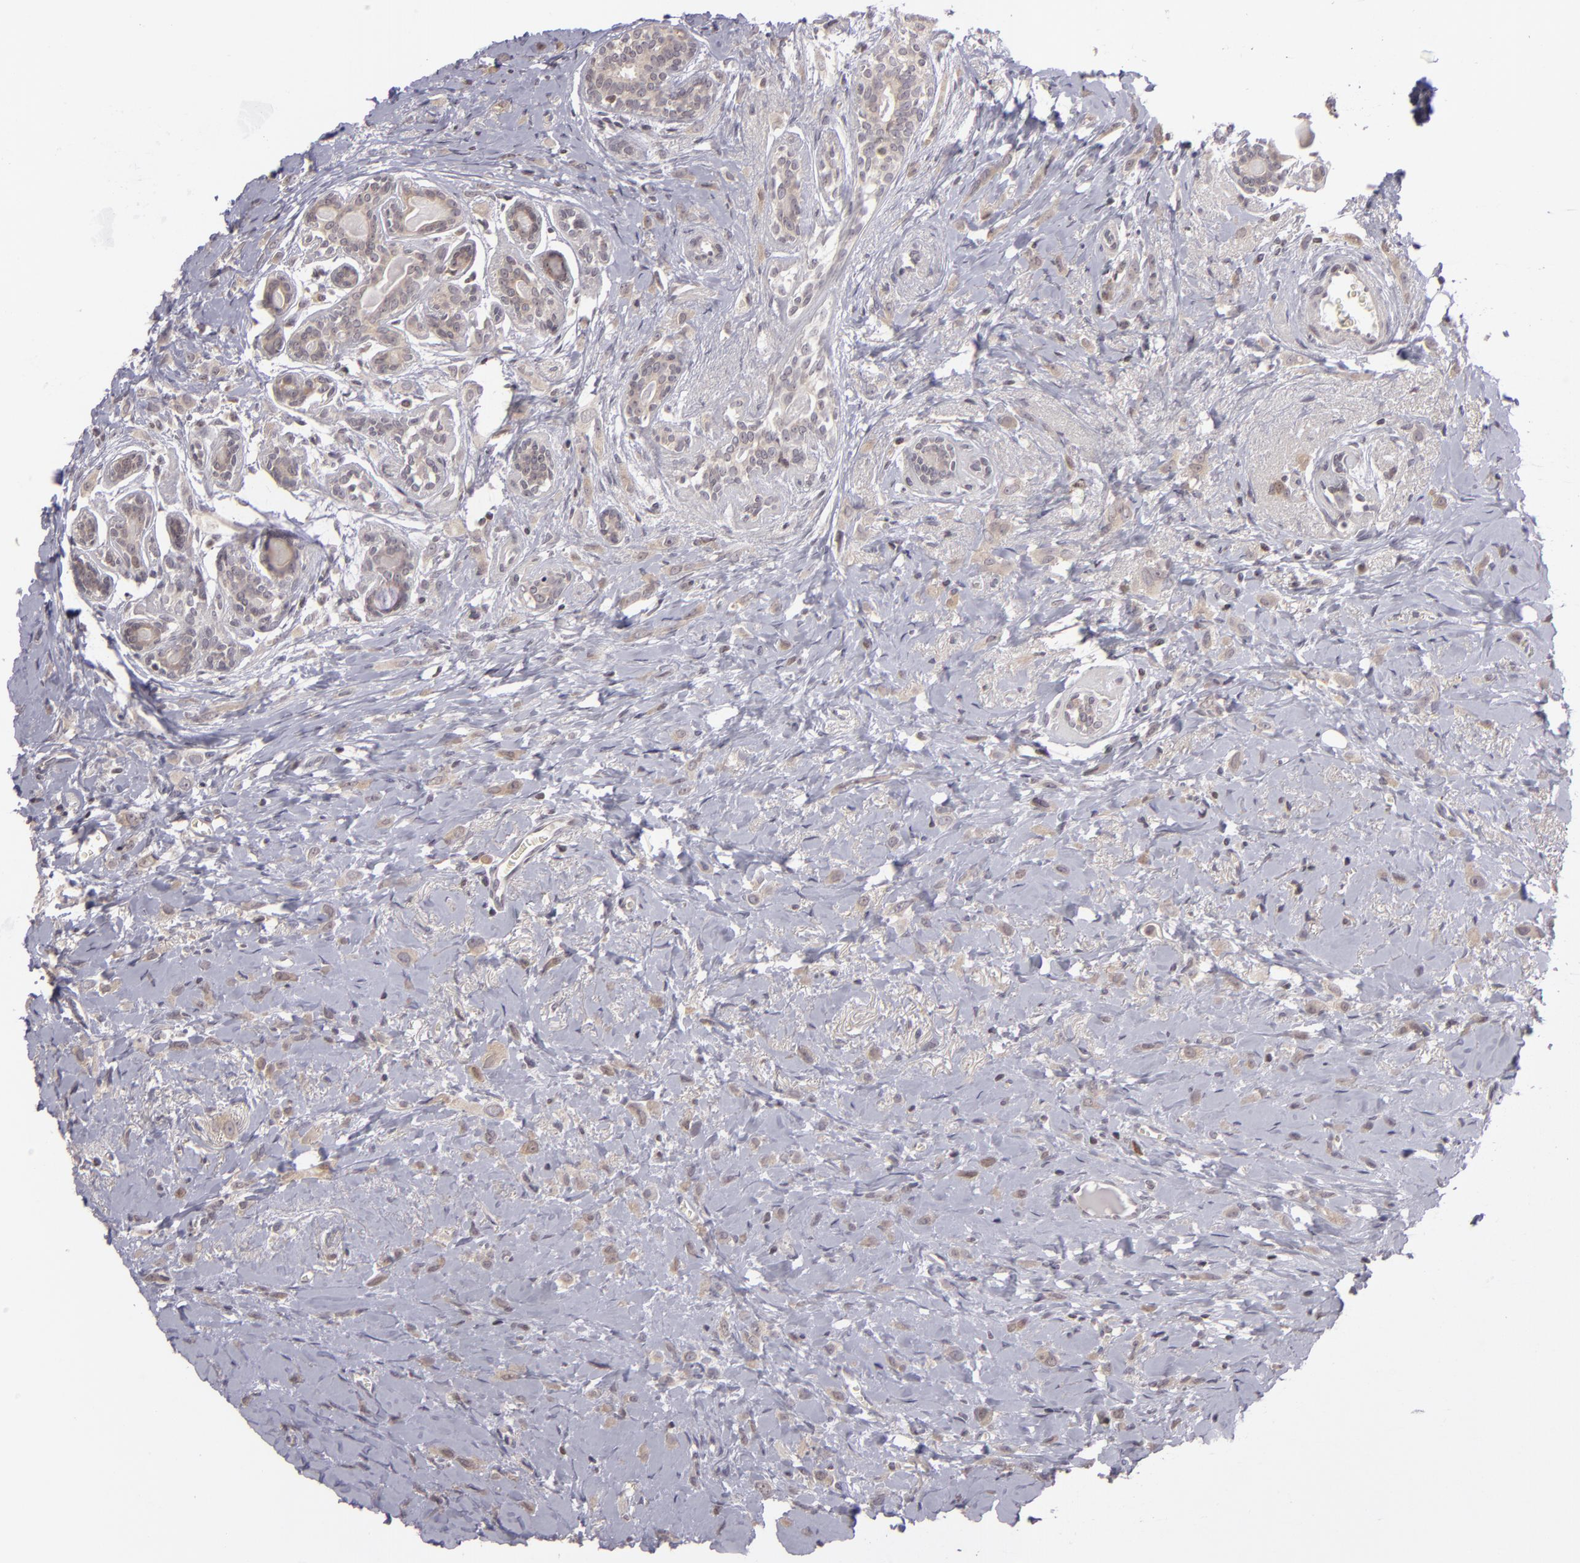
{"staining": {"intensity": "negative", "quantity": "none", "location": "none"}, "tissue": "breast cancer", "cell_type": "Tumor cells", "image_type": "cancer", "snomed": [{"axis": "morphology", "description": "Lobular carcinoma"}, {"axis": "topography", "description": "Breast"}], "caption": "Tumor cells show no significant protein staining in breast lobular carcinoma.", "gene": "AKAP6", "patient": {"sex": "female", "age": 57}}